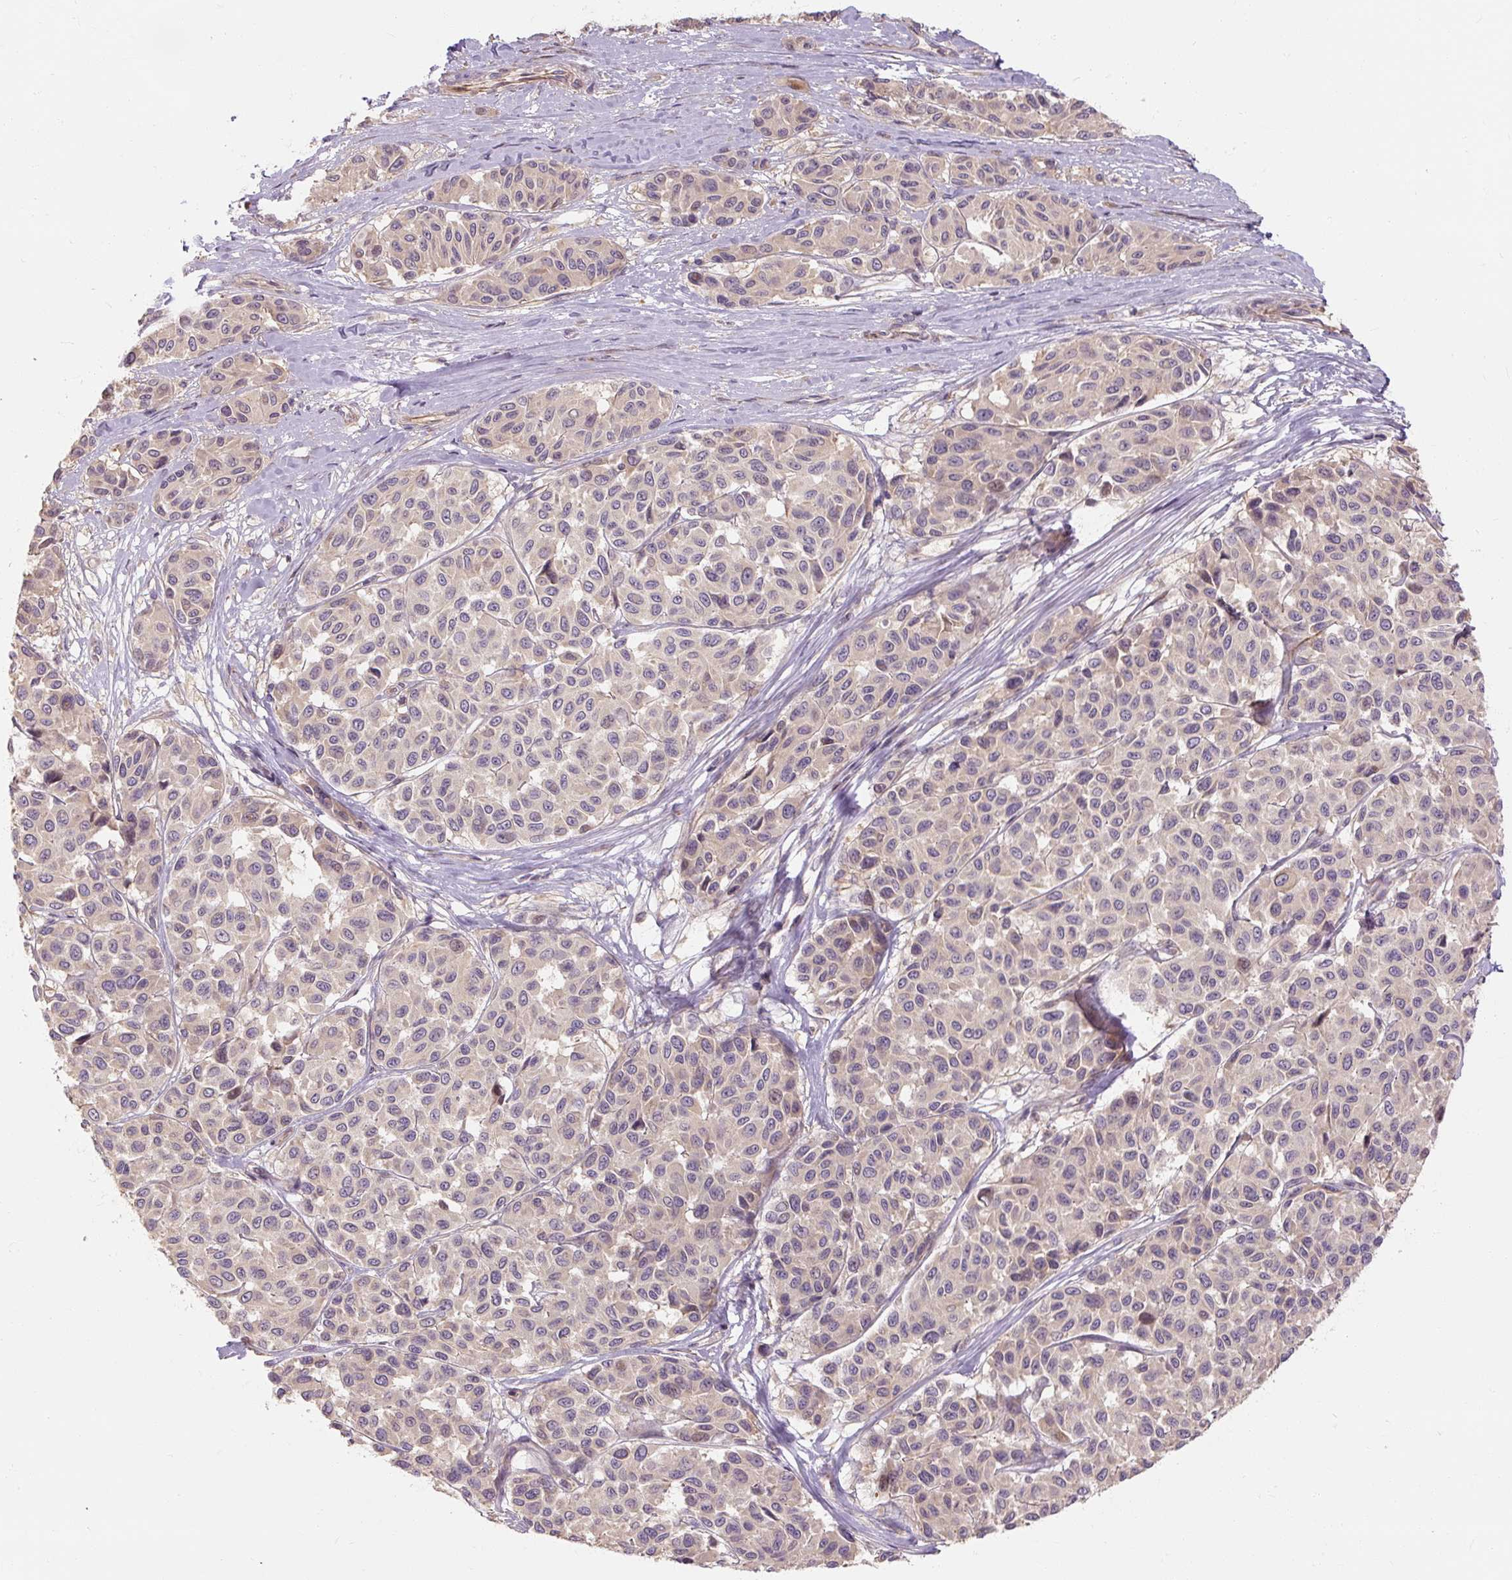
{"staining": {"intensity": "weak", "quantity": "<25%", "location": "cytoplasmic/membranous"}, "tissue": "melanoma", "cell_type": "Tumor cells", "image_type": "cancer", "snomed": [{"axis": "morphology", "description": "Malignant melanoma, NOS"}, {"axis": "topography", "description": "Skin"}], "caption": "High magnification brightfield microscopy of malignant melanoma stained with DAB (3,3'-diaminobenzidine) (brown) and counterstained with hematoxylin (blue): tumor cells show no significant positivity. Brightfield microscopy of immunohistochemistry stained with DAB (3,3'-diaminobenzidine) (brown) and hematoxylin (blue), captured at high magnification.", "gene": "RB1CC1", "patient": {"sex": "female", "age": 66}}